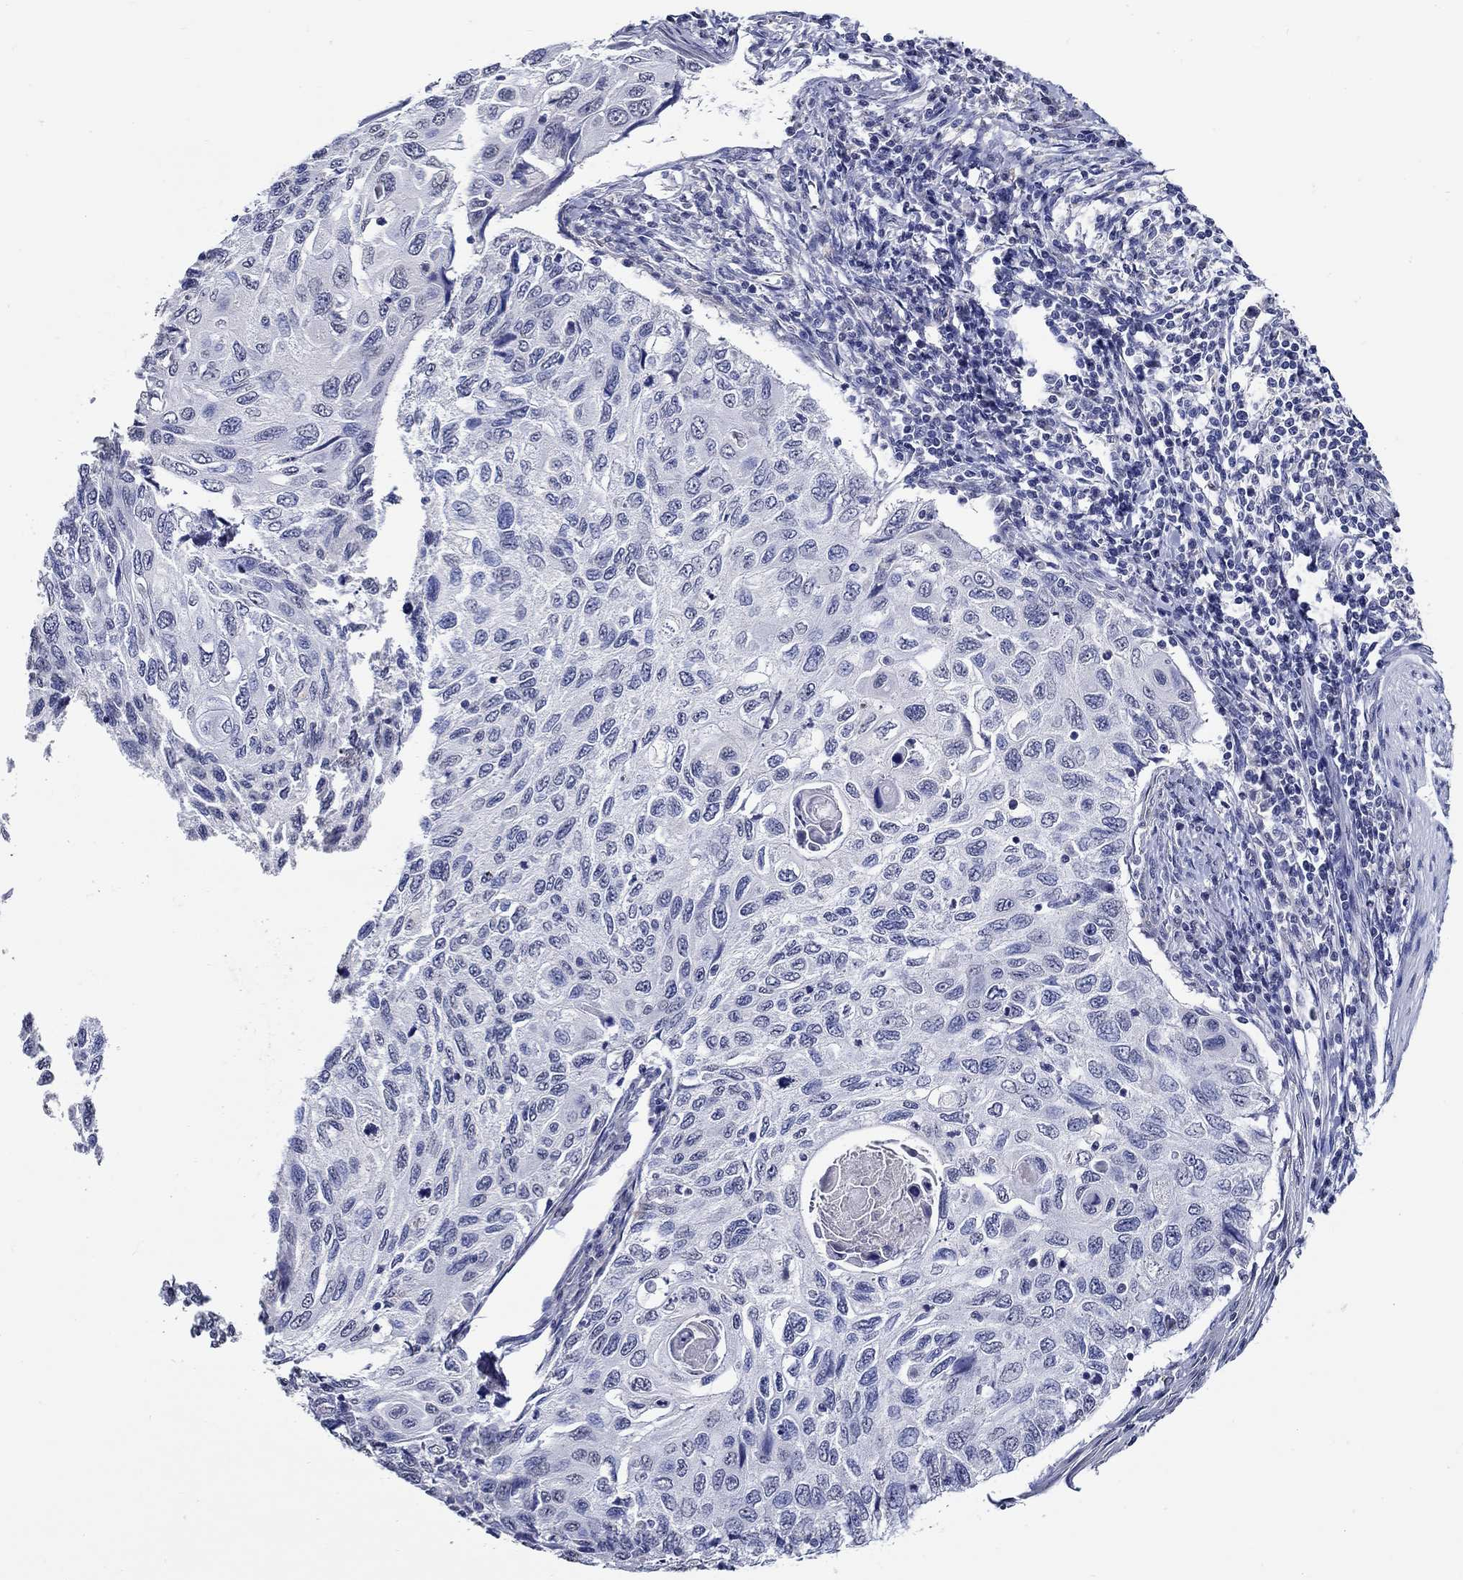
{"staining": {"intensity": "negative", "quantity": "none", "location": "none"}, "tissue": "cervical cancer", "cell_type": "Tumor cells", "image_type": "cancer", "snomed": [{"axis": "morphology", "description": "Squamous cell carcinoma, NOS"}, {"axis": "topography", "description": "Cervix"}], "caption": "Protein analysis of cervical cancer (squamous cell carcinoma) exhibits no significant expression in tumor cells.", "gene": "PDE1B", "patient": {"sex": "female", "age": 70}}